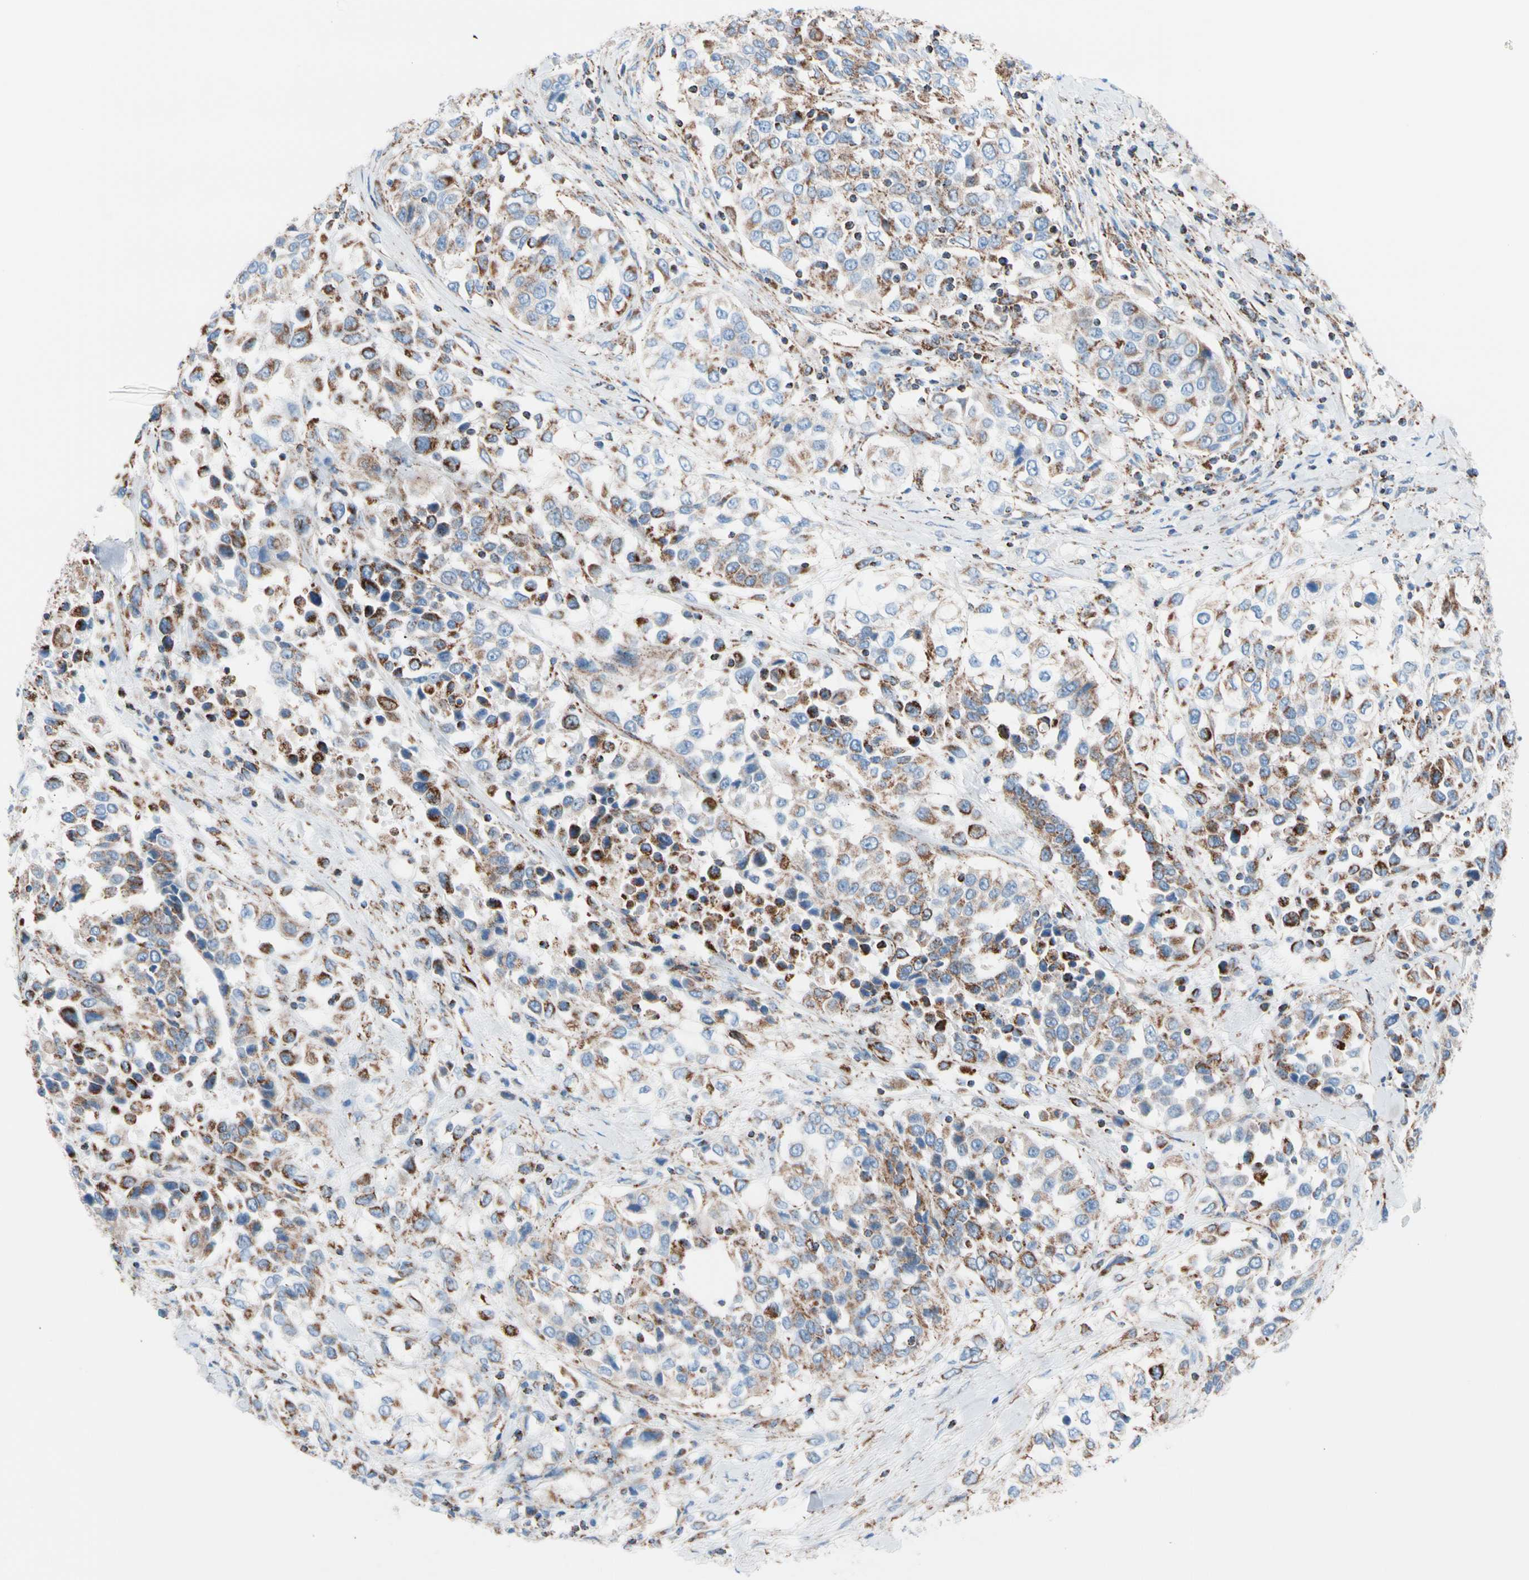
{"staining": {"intensity": "strong", "quantity": ">75%", "location": "cytoplasmic/membranous"}, "tissue": "urothelial cancer", "cell_type": "Tumor cells", "image_type": "cancer", "snomed": [{"axis": "morphology", "description": "Urothelial carcinoma, High grade"}, {"axis": "topography", "description": "Urinary bladder"}], "caption": "Urothelial carcinoma (high-grade) stained for a protein (brown) displays strong cytoplasmic/membranous positive positivity in approximately >75% of tumor cells.", "gene": "HK1", "patient": {"sex": "female", "age": 80}}